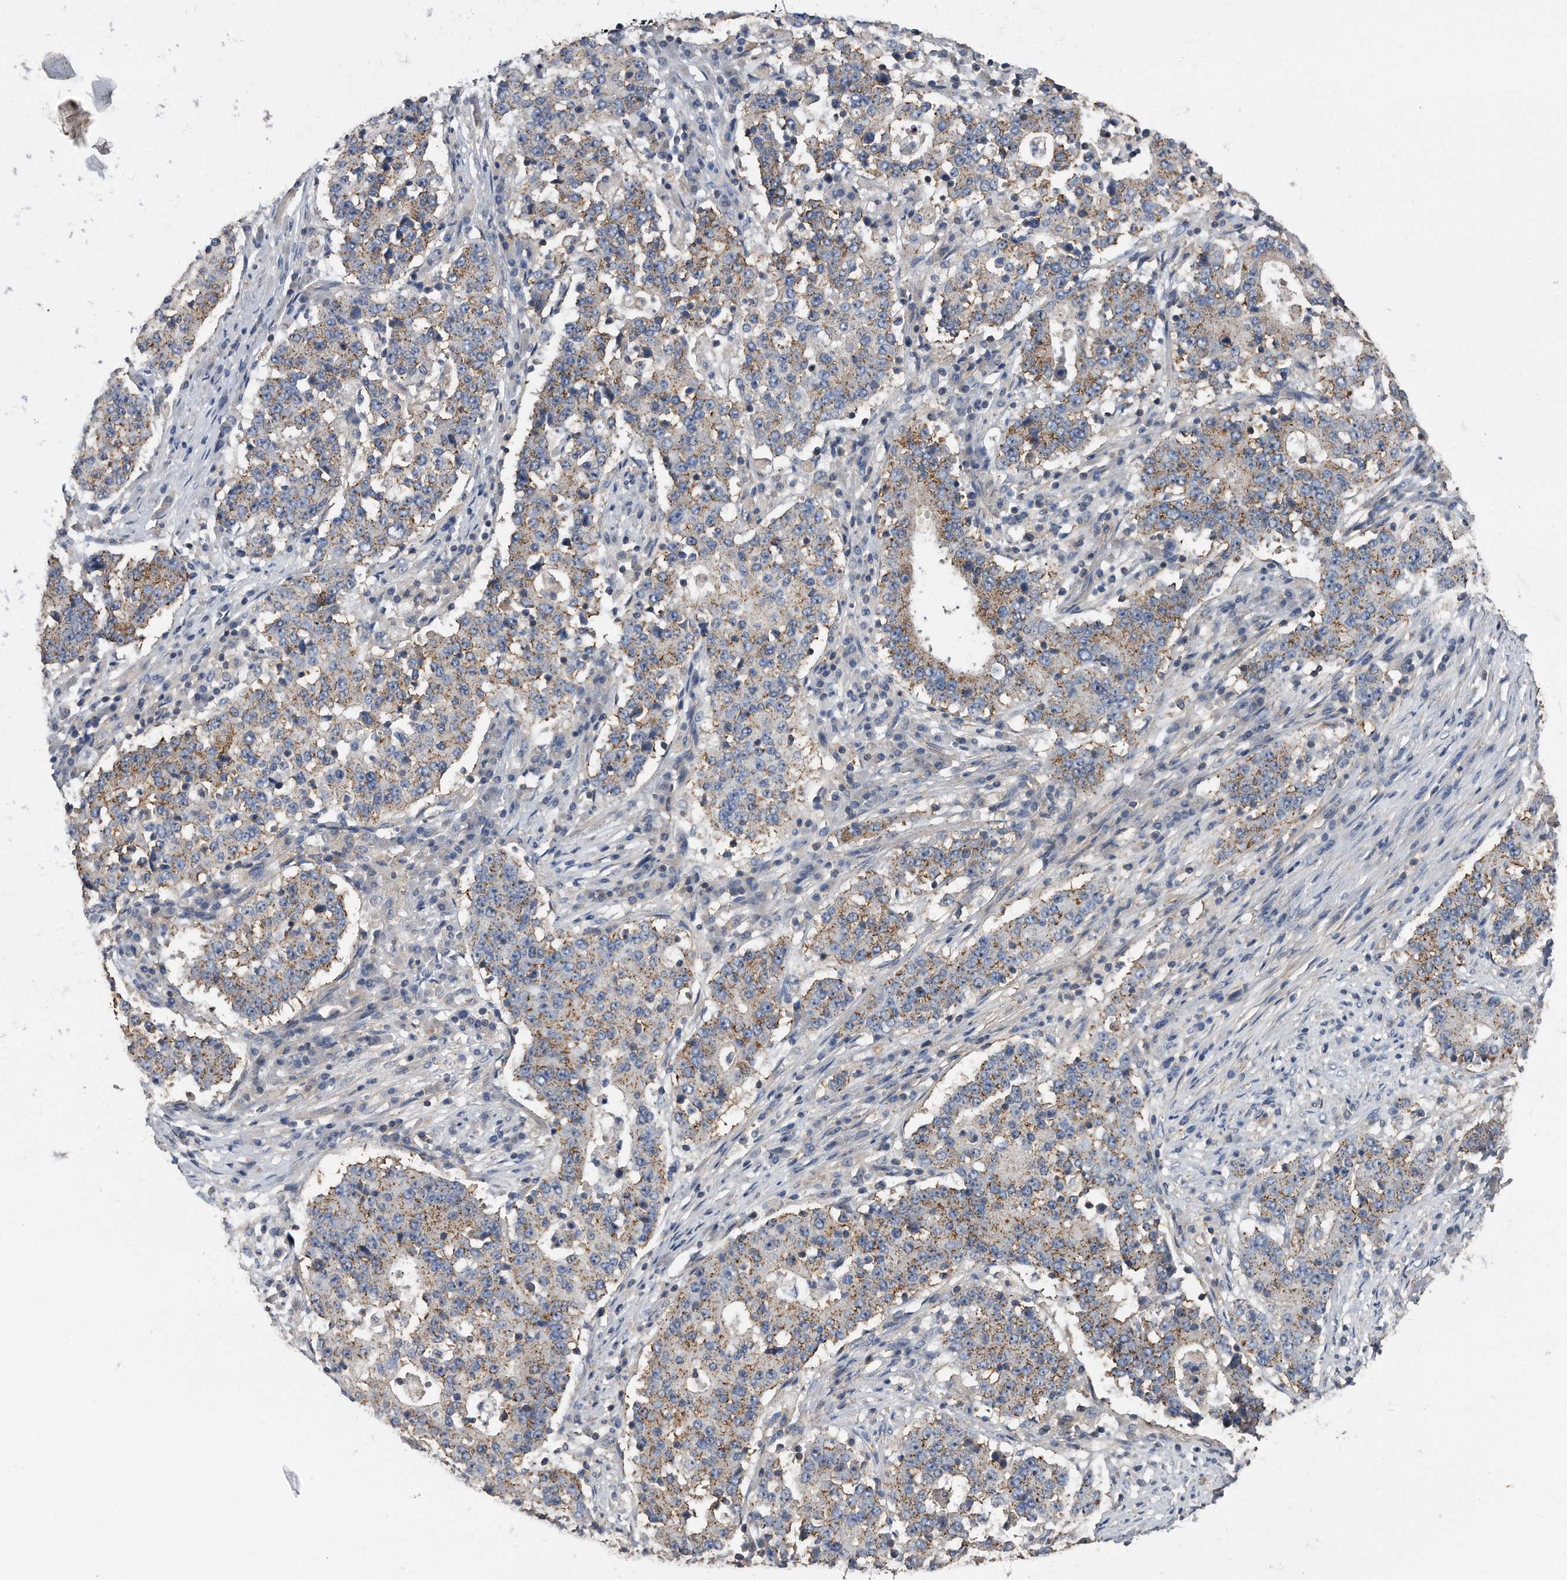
{"staining": {"intensity": "moderate", "quantity": ">75%", "location": "cytoplasmic/membranous"}, "tissue": "stomach cancer", "cell_type": "Tumor cells", "image_type": "cancer", "snomed": [{"axis": "morphology", "description": "Adenocarcinoma, NOS"}, {"axis": "topography", "description": "Stomach"}], "caption": "Immunohistochemical staining of stomach adenocarcinoma displays moderate cytoplasmic/membranous protein positivity in about >75% of tumor cells. (brown staining indicates protein expression, while blue staining denotes nuclei).", "gene": "KCND3", "patient": {"sex": "male", "age": 59}}